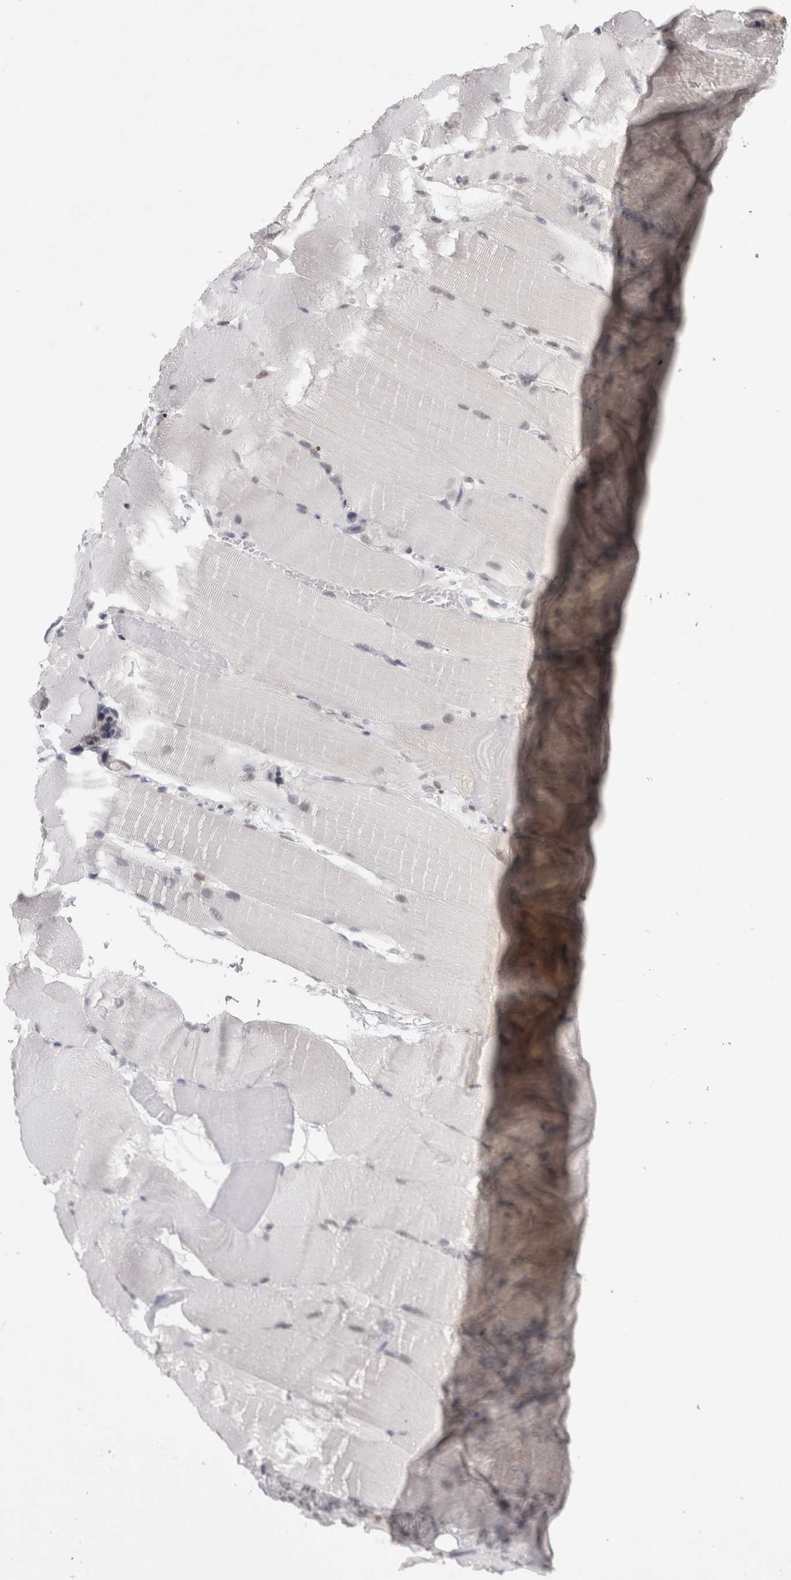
{"staining": {"intensity": "weak", "quantity": "<25%", "location": "nuclear"}, "tissue": "skeletal muscle", "cell_type": "Myocytes", "image_type": "normal", "snomed": [{"axis": "morphology", "description": "Normal tissue, NOS"}, {"axis": "topography", "description": "Skeletal muscle"}, {"axis": "topography", "description": "Parathyroid gland"}], "caption": "Immunohistochemistry (IHC) histopathology image of benign skeletal muscle: human skeletal muscle stained with DAB (3,3'-diaminobenzidine) demonstrates no significant protein positivity in myocytes. (DAB immunohistochemistry (IHC) visualized using brightfield microscopy, high magnification).", "gene": "SRARP", "patient": {"sex": "female", "age": 37}}